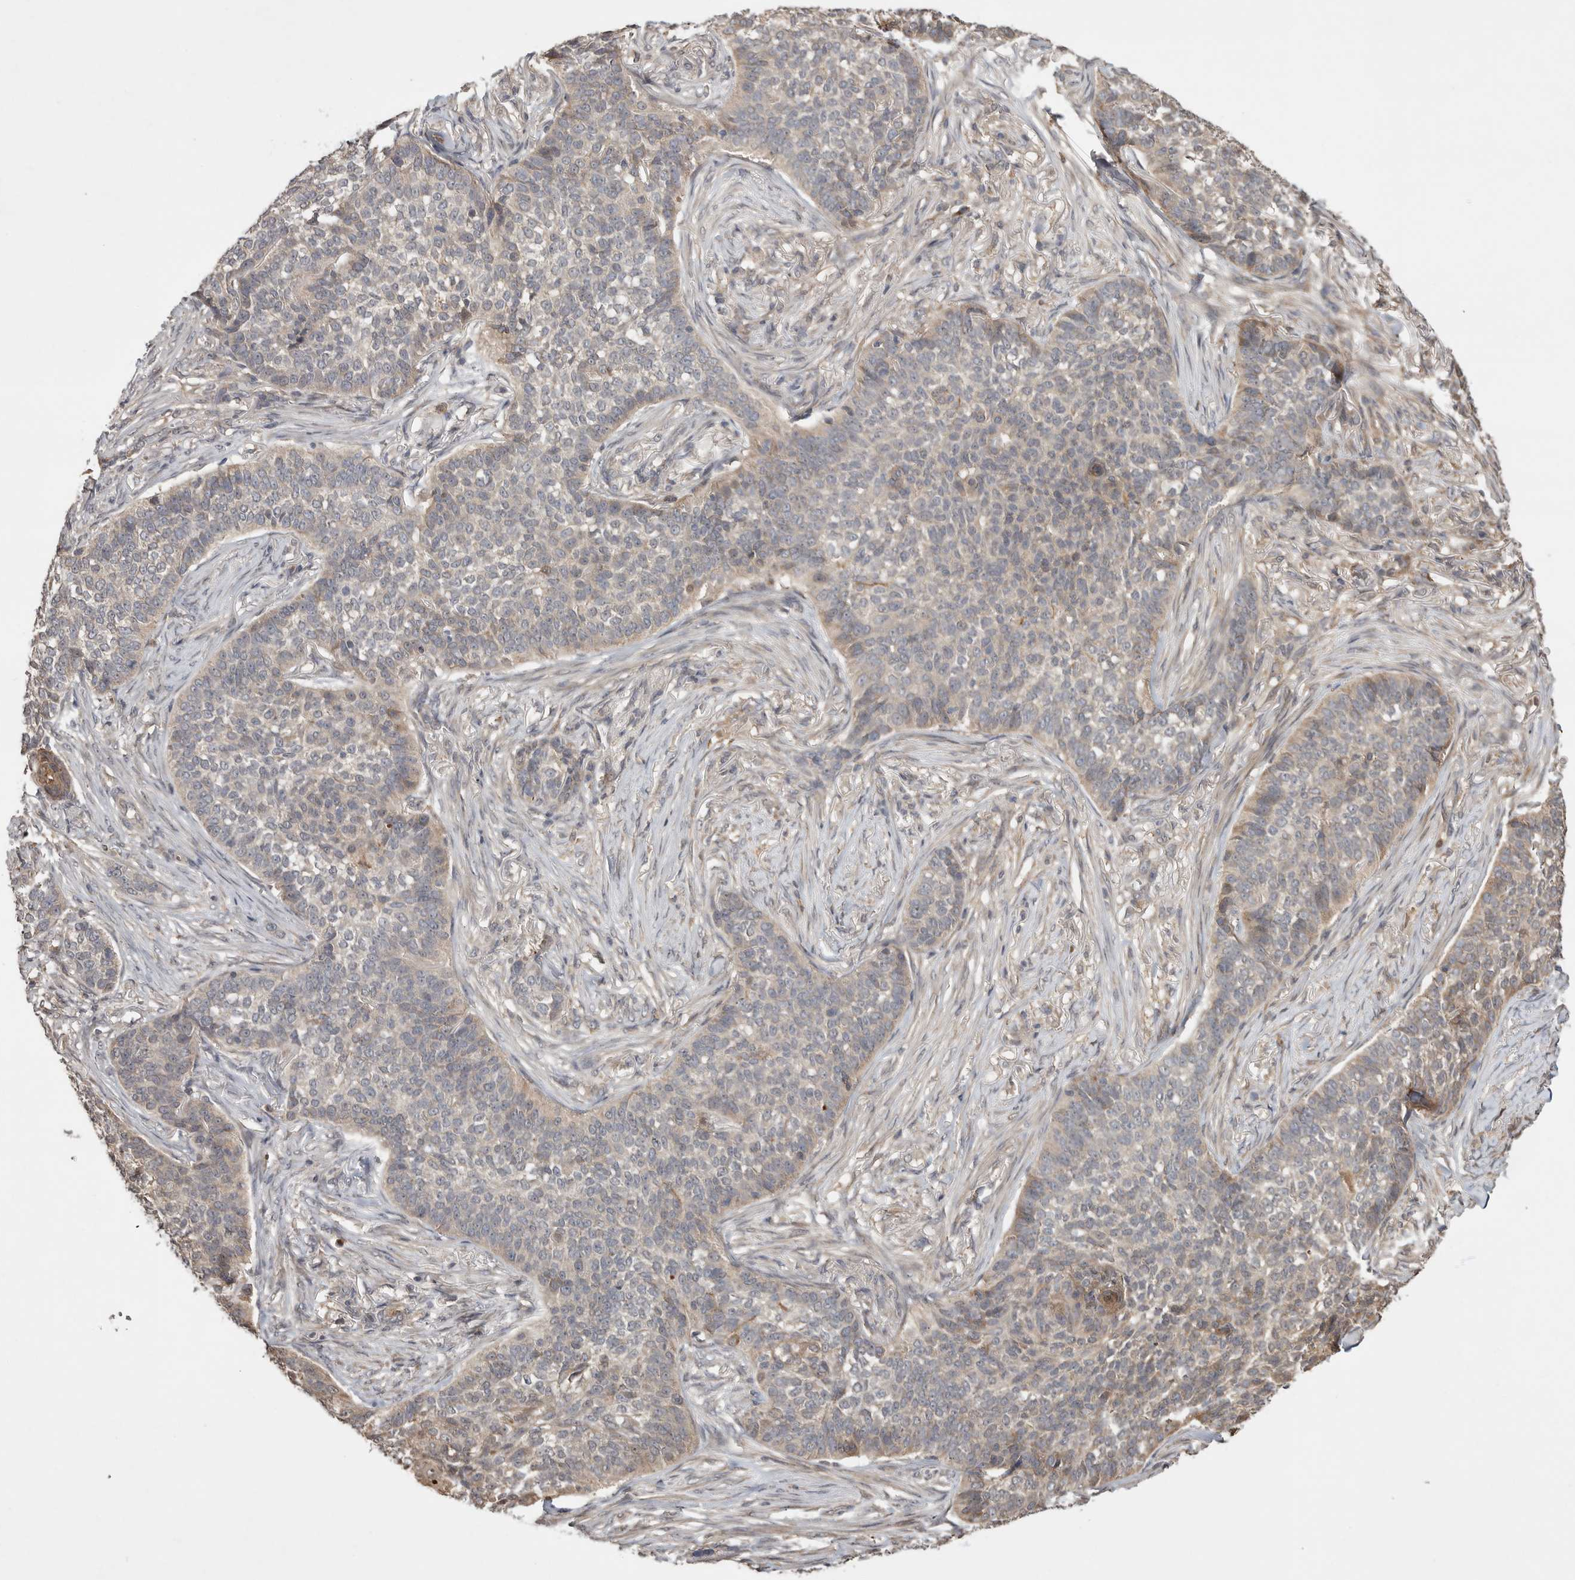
{"staining": {"intensity": "weak", "quantity": "<25%", "location": "cytoplasmic/membranous"}, "tissue": "skin cancer", "cell_type": "Tumor cells", "image_type": "cancer", "snomed": [{"axis": "morphology", "description": "Basal cell carcinoma"}, {"axis": "topography", "description": "Skin"}], "caption": "Skin cancer stained for a protein using IHC displays no staining tumor cells.", "gene": "VN1R4", "patient": {"sex": "male", "age": 85}}